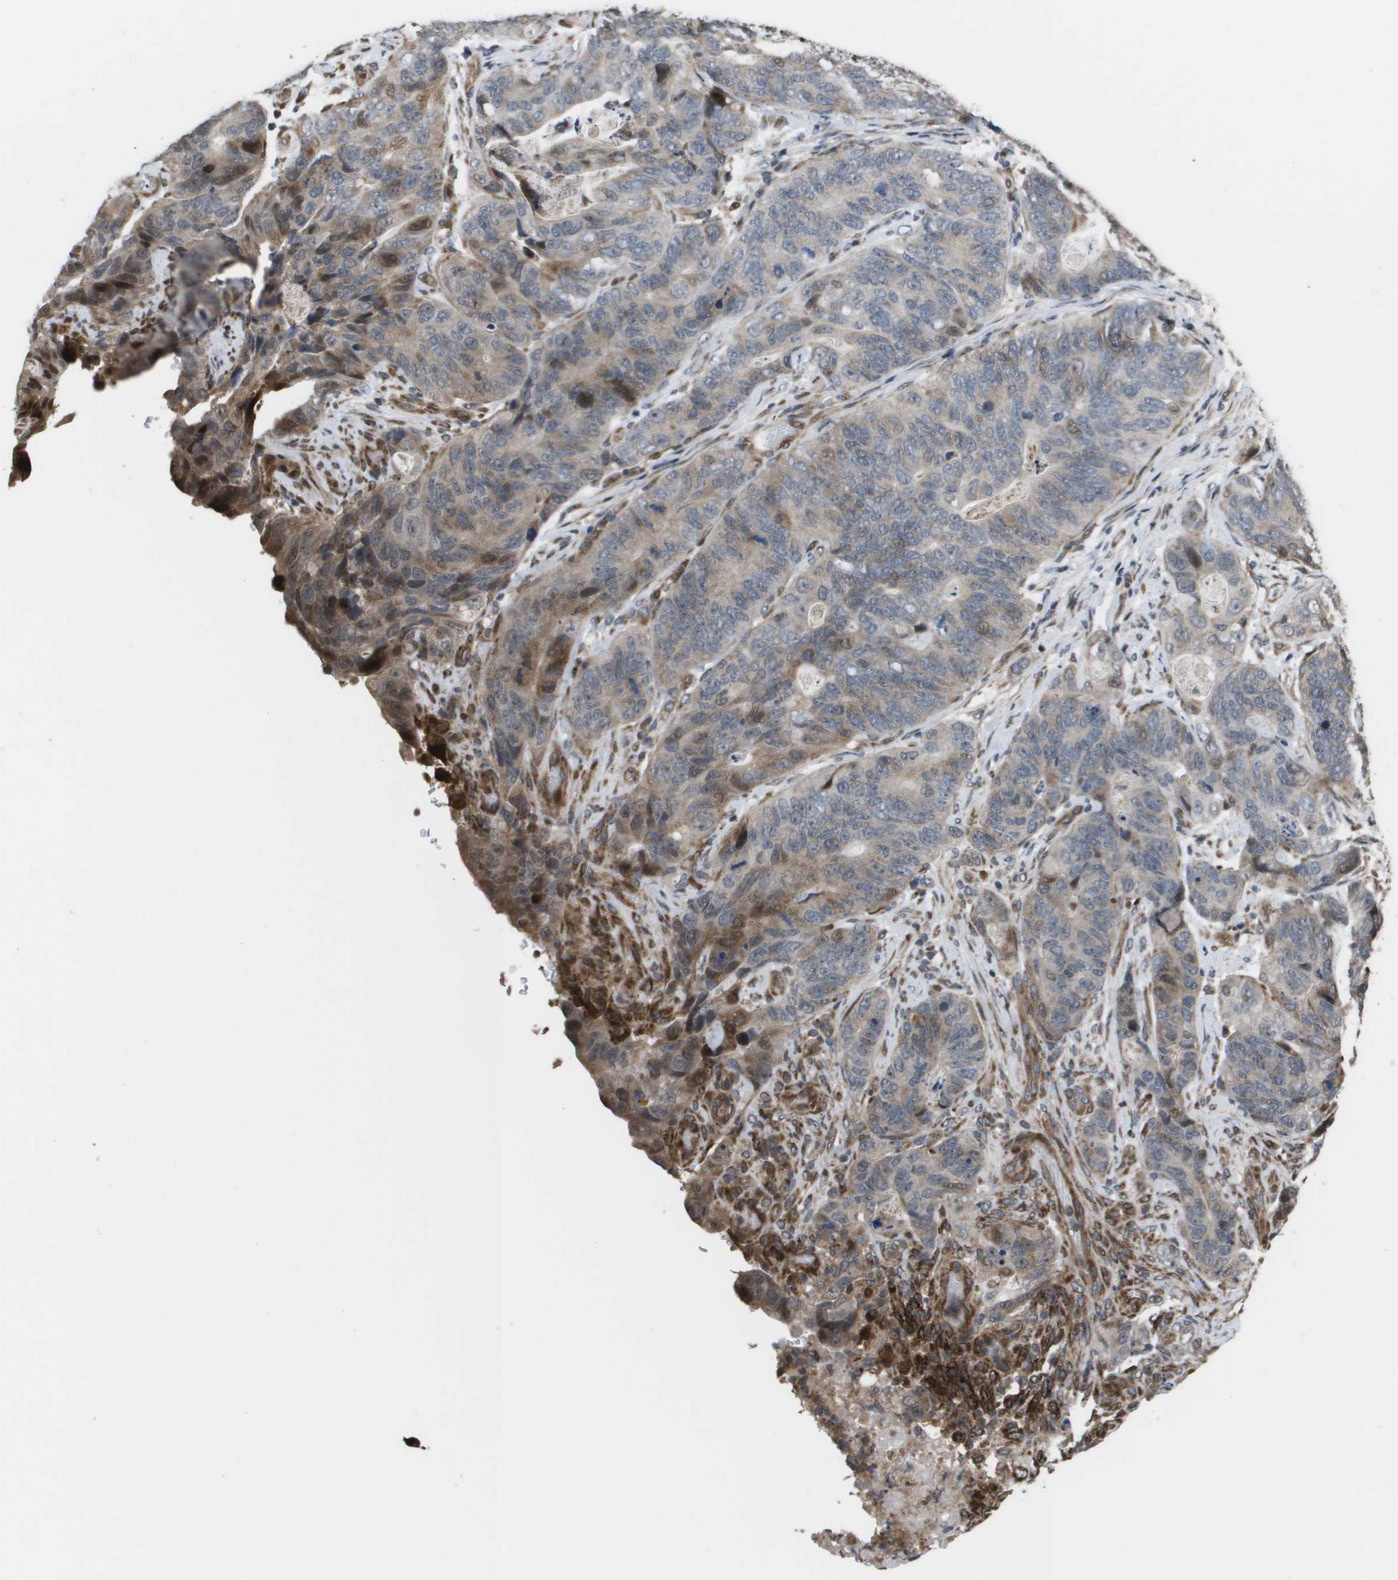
{"staining": {"intensity": "moderate", "quantity": "<25%", "location": "cytoplasmic/membranous,nuclear"}, "tissue": "stomach cancer", "cell_type": "Tumor cells", "image_type": "cancer", "snomed": [{"axis": "morphology", "description": "Adenocarcinoma, NOS"}, {"axis": "topography", "description": "Stomach"}], "caption": "Protein staining of stomach cancer (adenocarcinoma) tissue shows moderate cytoplasmic/membranous and nuclear expression in about <25% of tumor cells.", "gene": "AXIN2", "patient": {"sex": "female", "age": 89}}